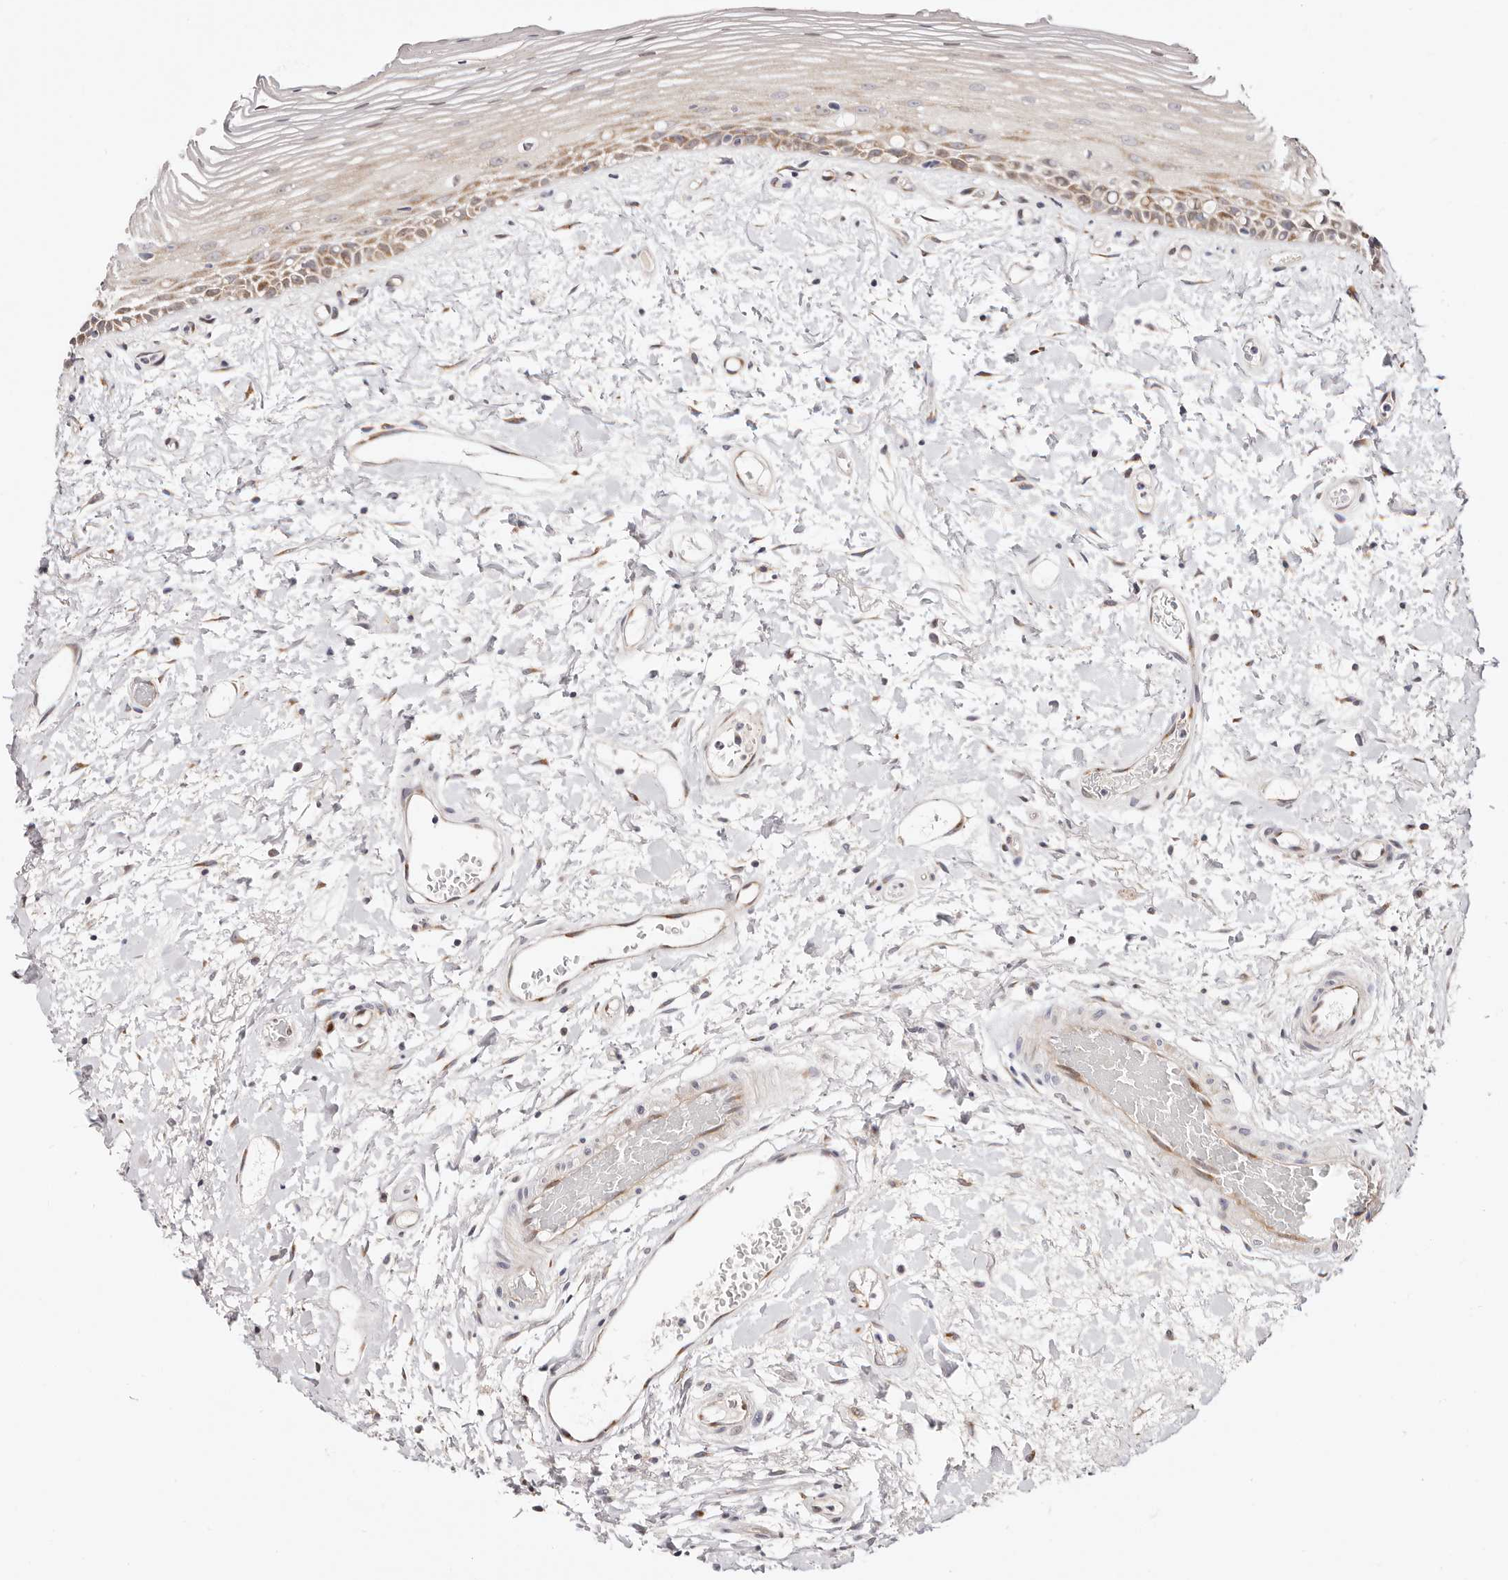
{"staining": {"intensity": "weak", "quantity": "<25%", "location": "cytoplasmic/membranous"}, "tissue": "oral mucosa", "cell_type": "Squamous epithelial cells", "image_type": "normal", "snomed": [{"axis": "morphology", "description": "Normal tissue, NOS"}, {"axis": "topography", "description": "Oral tissue"}], "caption": "Squamous epithelial cells are negative for protein expression in unremarkable human oral mucosa. (Immunohistochemistry, brightfield microscopy, high magnification).", "gene": "MAPK6", "patient": {"sex": "female", "age": 76}}